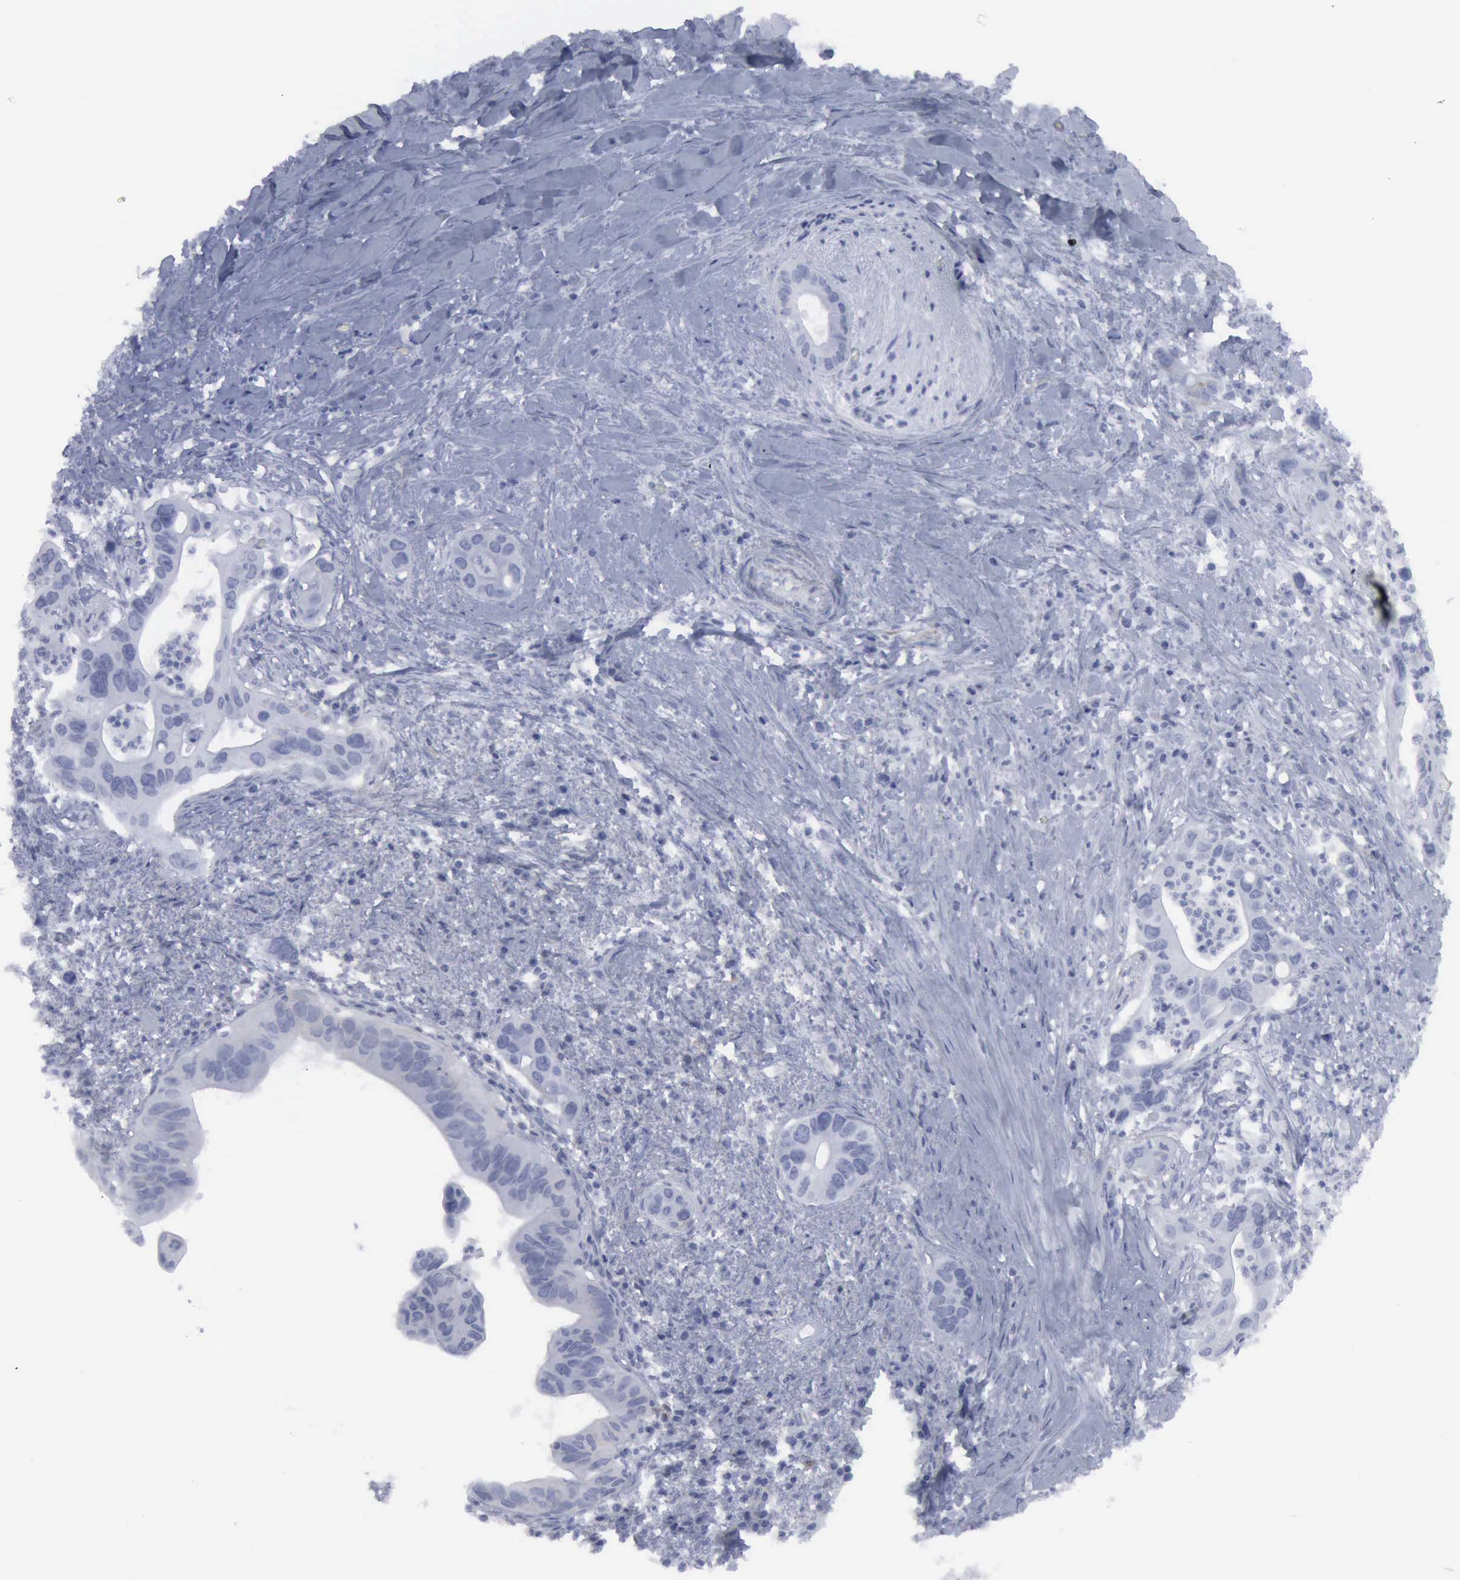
{"staining": {"intensity": "negative", "quantity": "none", "location": "none"}, "tissue": "liver cancer", "cell_type": "Tumor cells", "image_type": "cancer", "snomed": [{"axis": "morphology", "description": "Cholangiocarcinoma"}, {"axis": "topography", "description": "Liver"}], "caption": "Immunohistochemistry histopathology image of neoplastic tissue: liver cancer stained with DAB (3,3'-diaminobenzidine) reveals no significant protein positivity in tumor cells.", "gene": "VCAM1", "patient": {"sex": "female", "age": 65}}